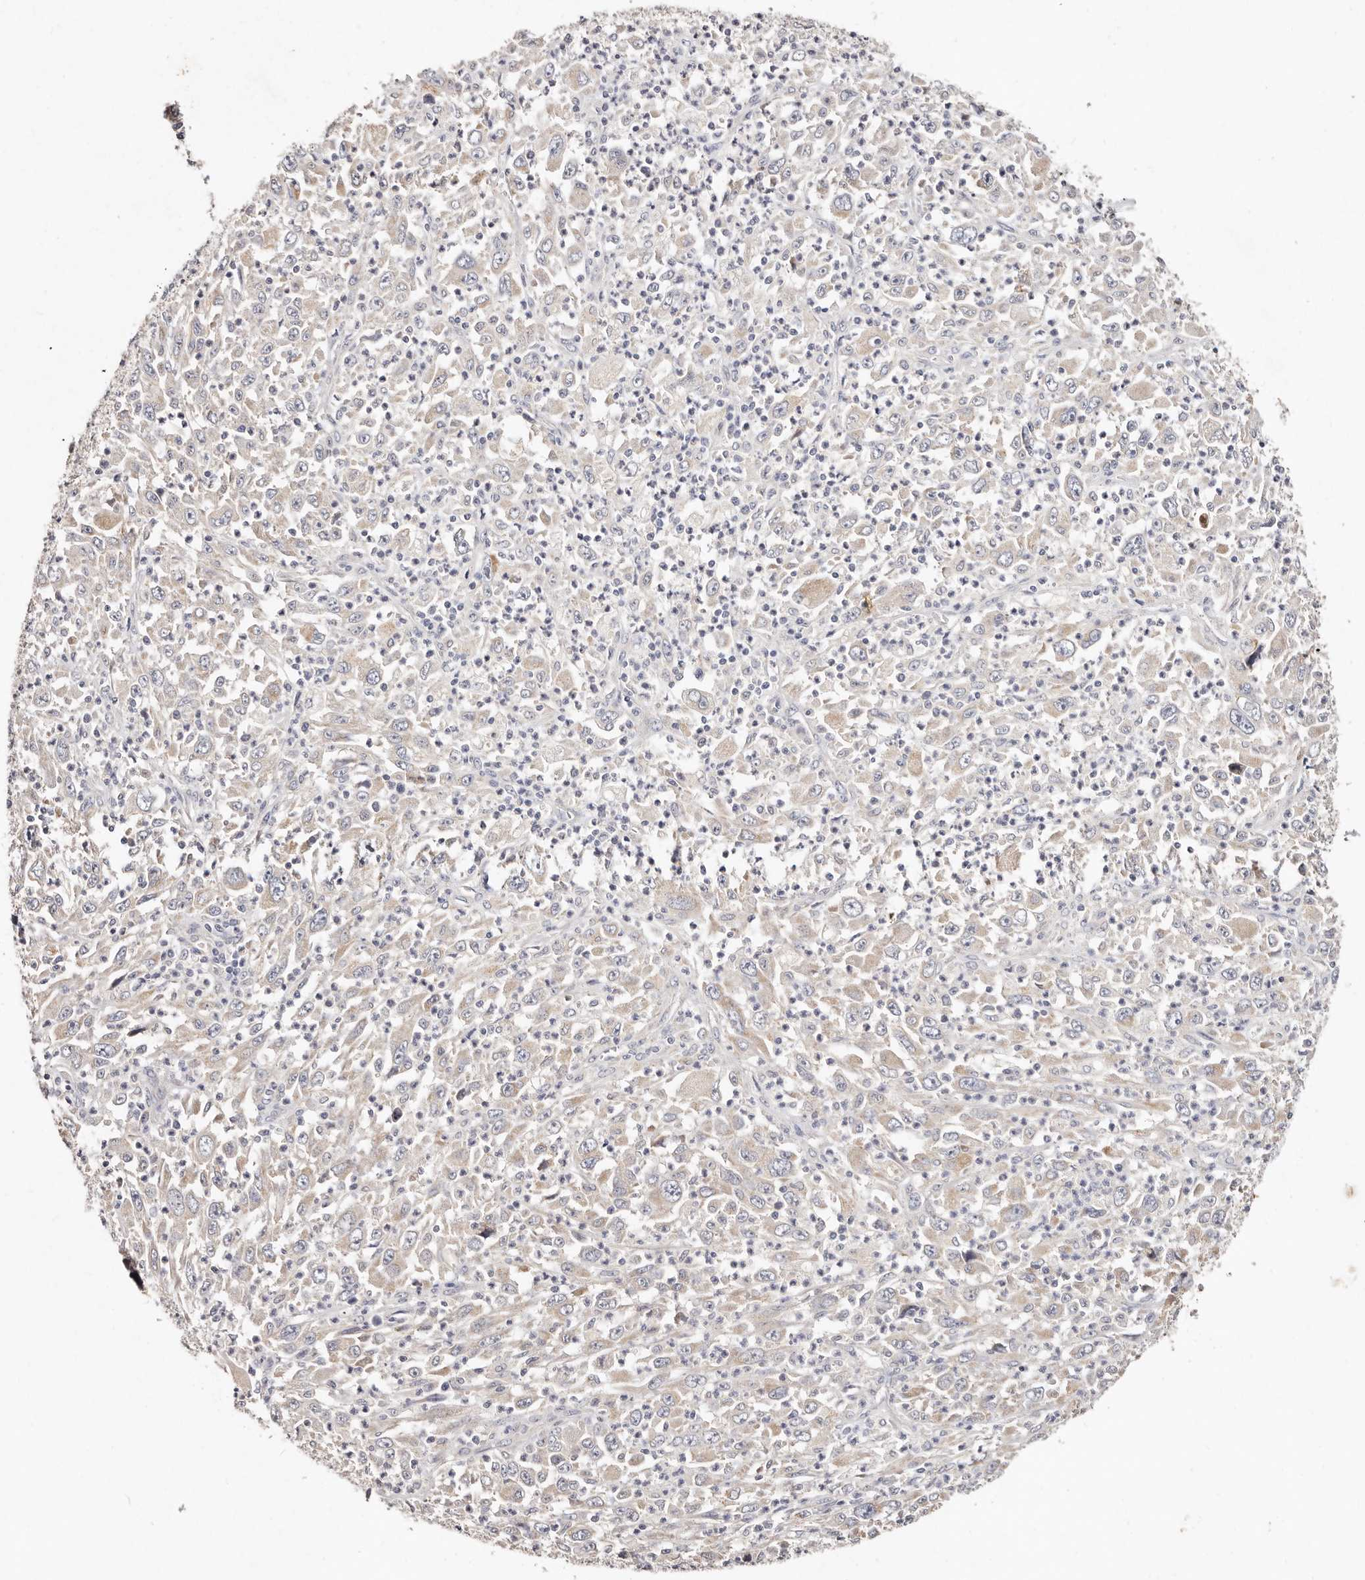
{"staining": {"intensity": "negative", "quantity": "none", "location": "none"}, "tissue": "melanoma", "cell_type": "Tumor cells", "image_type": "cancer", "snomed": [{"axis": "morphology", "description": "Malignant melanoma, Metastatic site"}, {"axis": "topography", "description": "Skin"}], "caption": "High power microscopy image of an immunohistochemistry image of malignant melanoma (metastatic site), revealing no significant staining in tumor cells. The staining is performed using DAB (3,3'-diaminobenzidine) brown chromogen with nuclei counter-stained in using hematoxylin.", "gene": "VIPAS39", "patient": {"sex": "female", "age": 56}}